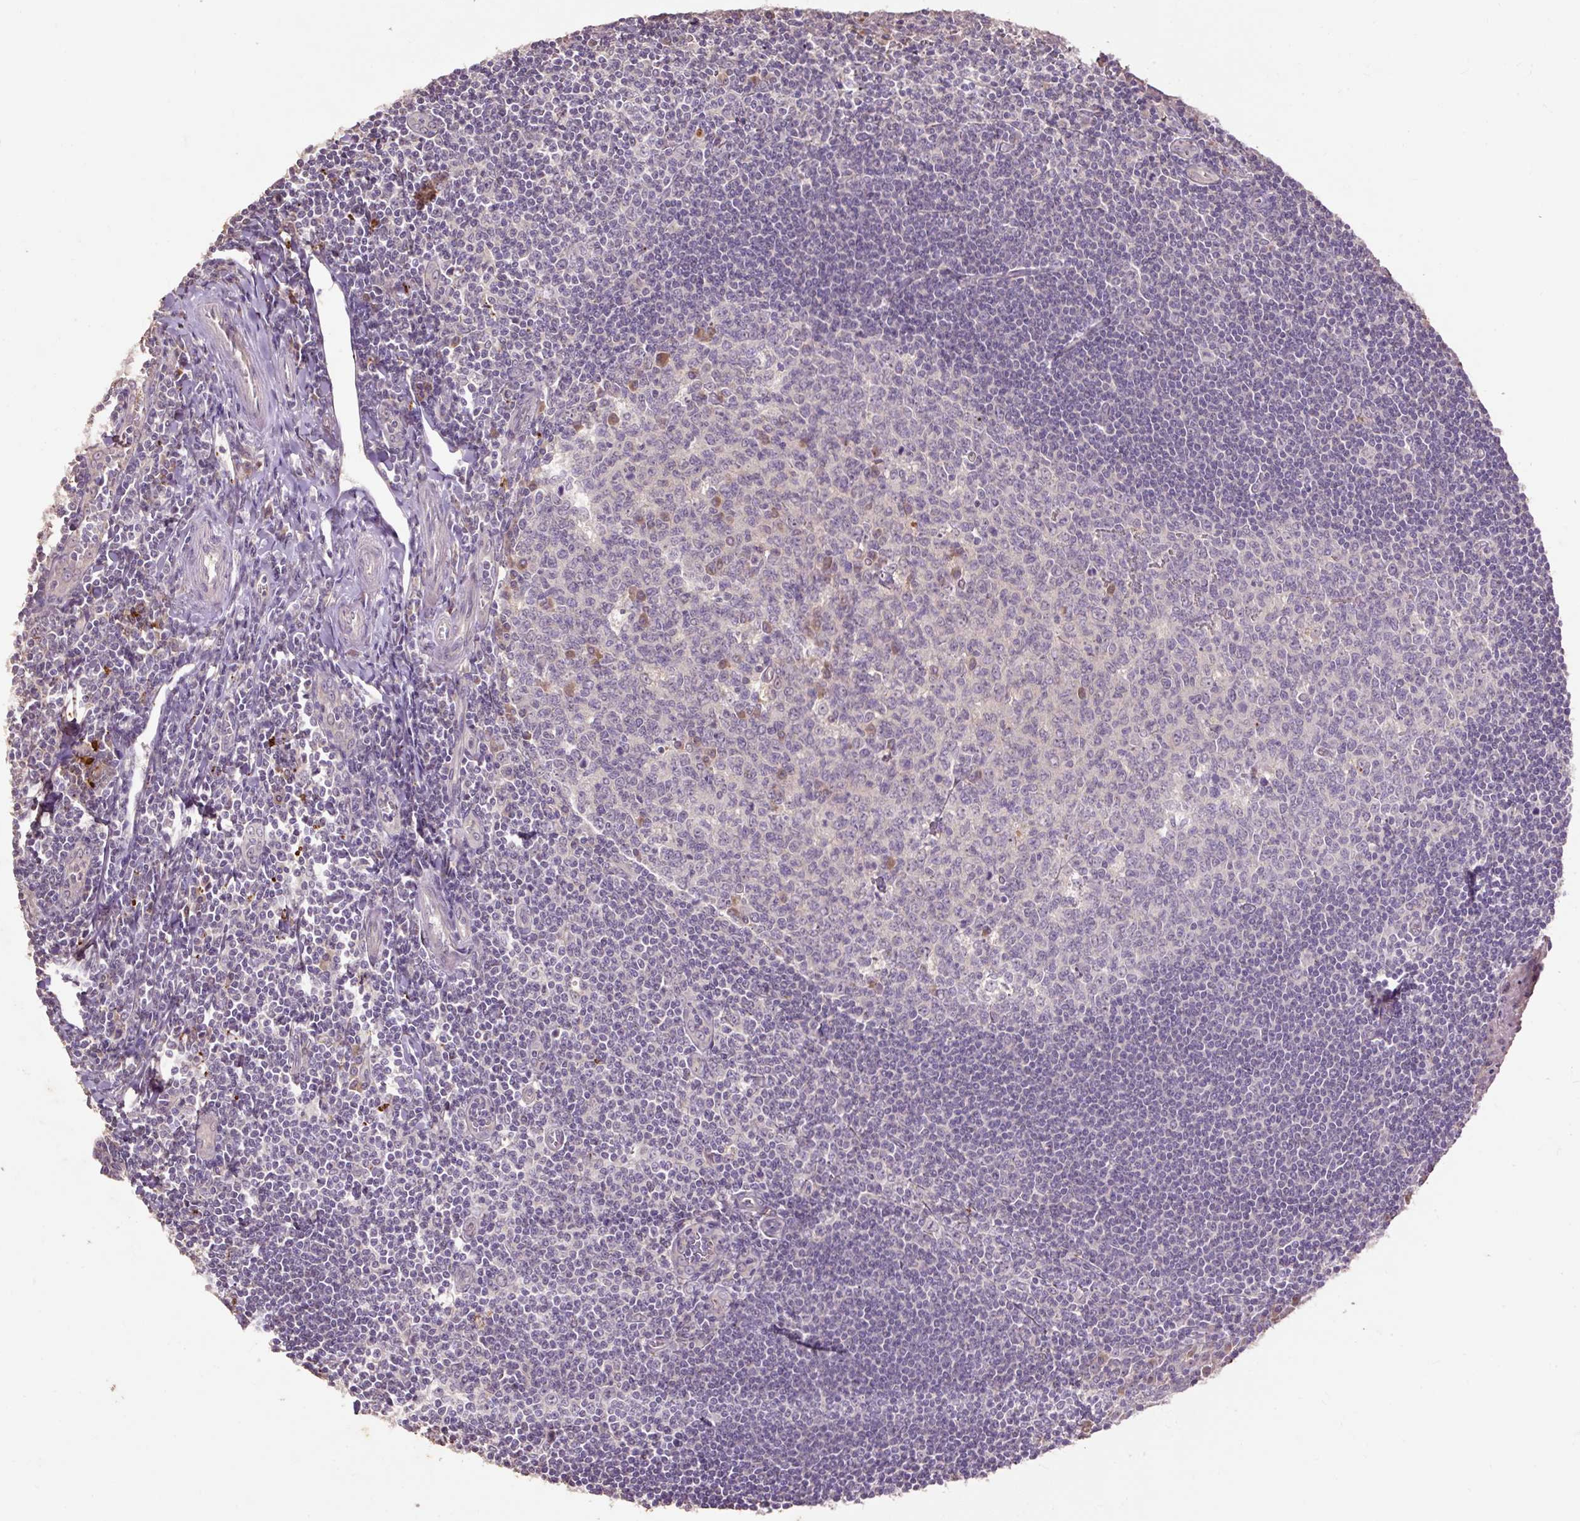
{"staining": {"intensity": "weak", "quantity": "<25%", "location": "cytoplasmic/membranous"}, "tissue": "tonsil", "cell_type": "Germinal center cells", "image_type": "normal", "snomed": [{"axis": "morphology", "description": "Normal tissue, NOS"}, {"axis": "topography", "description": "Tonsil"}], "caption": "Immunohistochemistry (IHC) image of normal human tonsil stained for a protein (brown), which exhibits no positivity in germinal center cells. (Stains: DAB IHC with hematoxylin counter stain, Microscopy: brightfield microscopy at high magnification).", "gene": "LRTM2", "patient": {"sex": "male", "age": 27}}